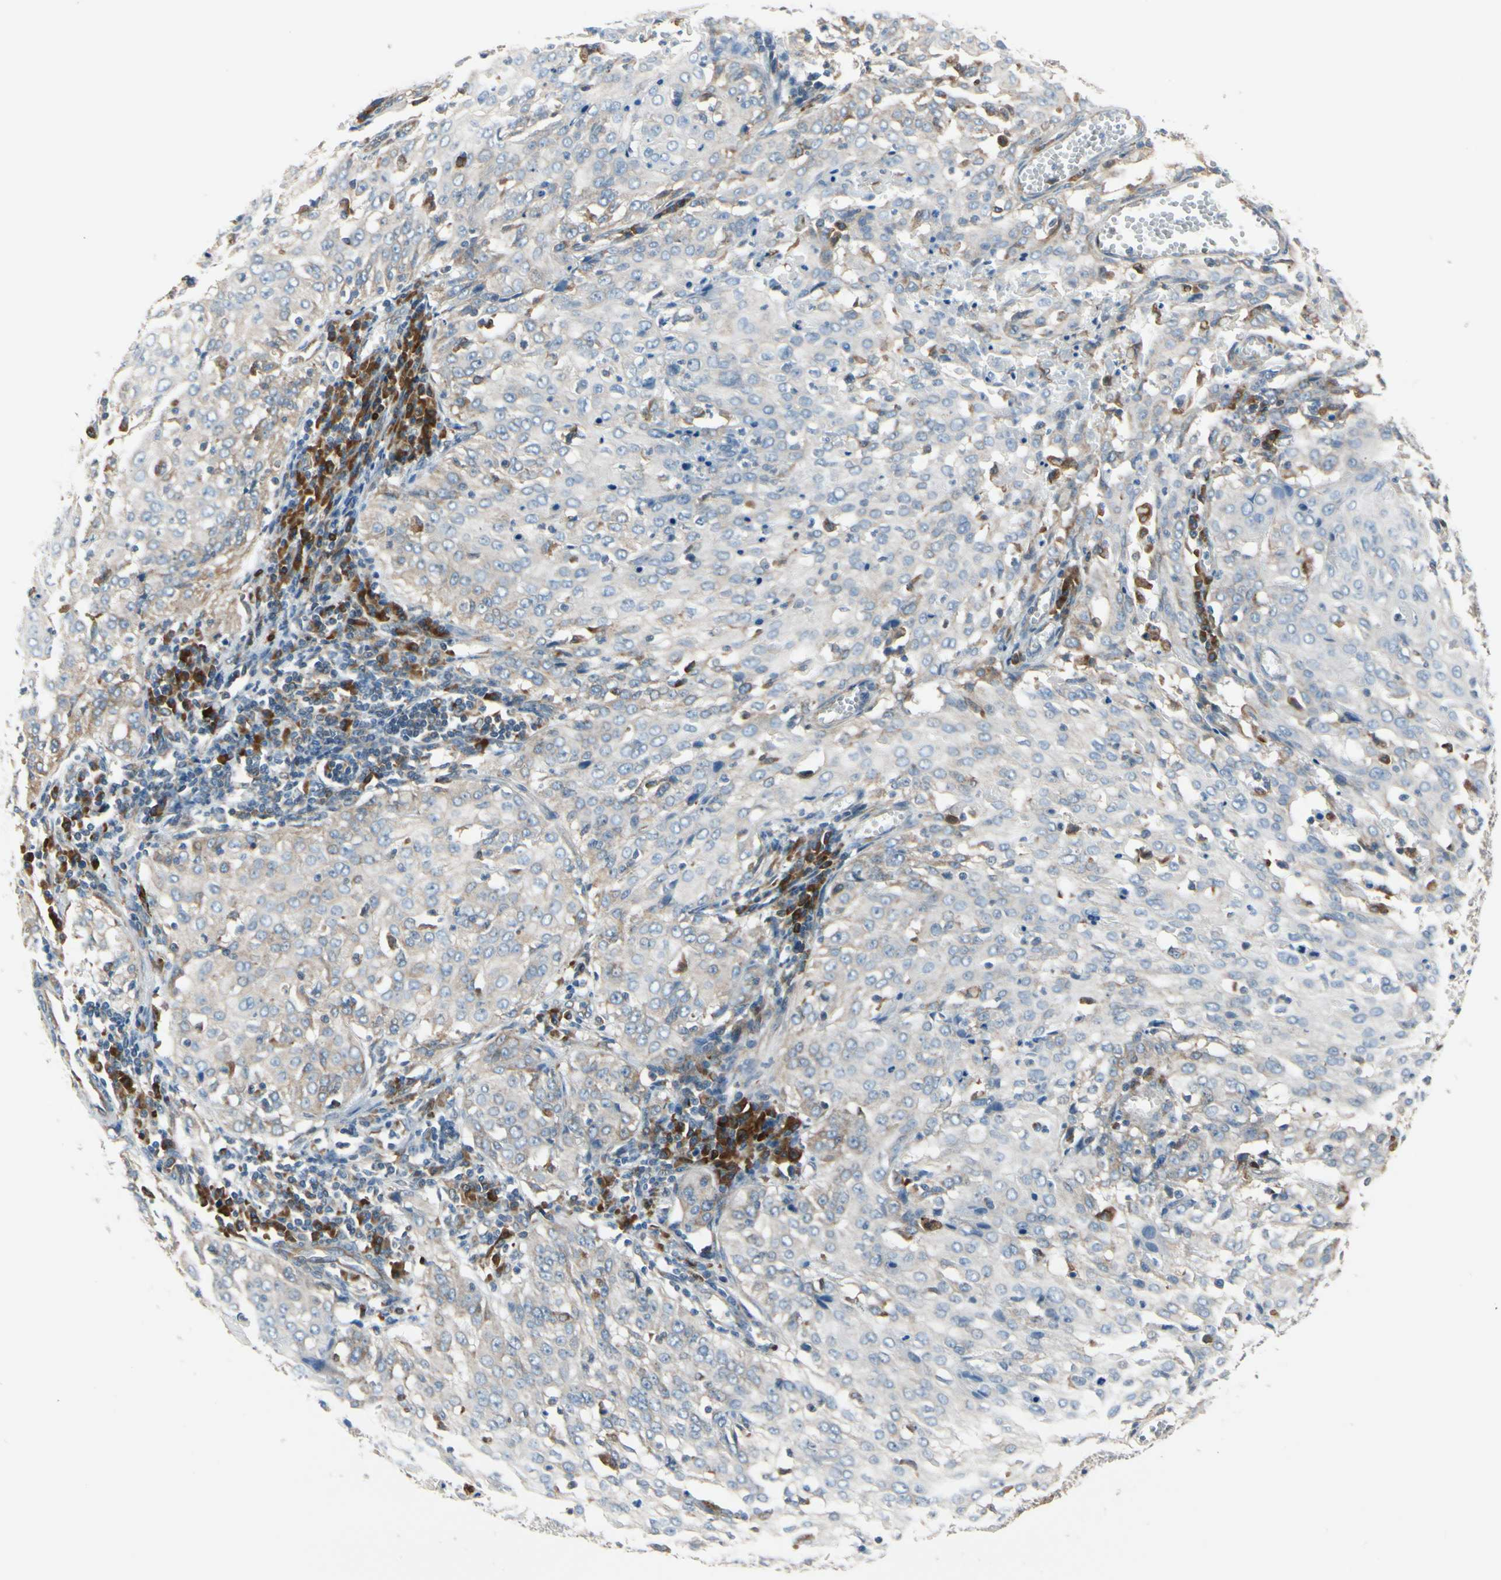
{"staining": {"intensity": "weak", "quantity": "25%-75%", "location": "cytoplasmic/membranous"}, "tissue": "cervical cancer", "cell_type": "Tumor cells", "image_type": "cancer", "snomed": [{"axis": "morphology", "description": "Squamous cell carcinoma, NOS"}, {"axis": "topography", "description": "Cervix"}], "caption": "Cervical cancer (squamous cell carcinoma) stained with DAB (3,3'-diaminobenzidine) immunohistochemistry reveals low levels of weak cytoplasmic/membranous staining in about 25%-75% of tumor cells.", "gene": "CLCC1", "patient": {"sex": "female", "age": 39}}